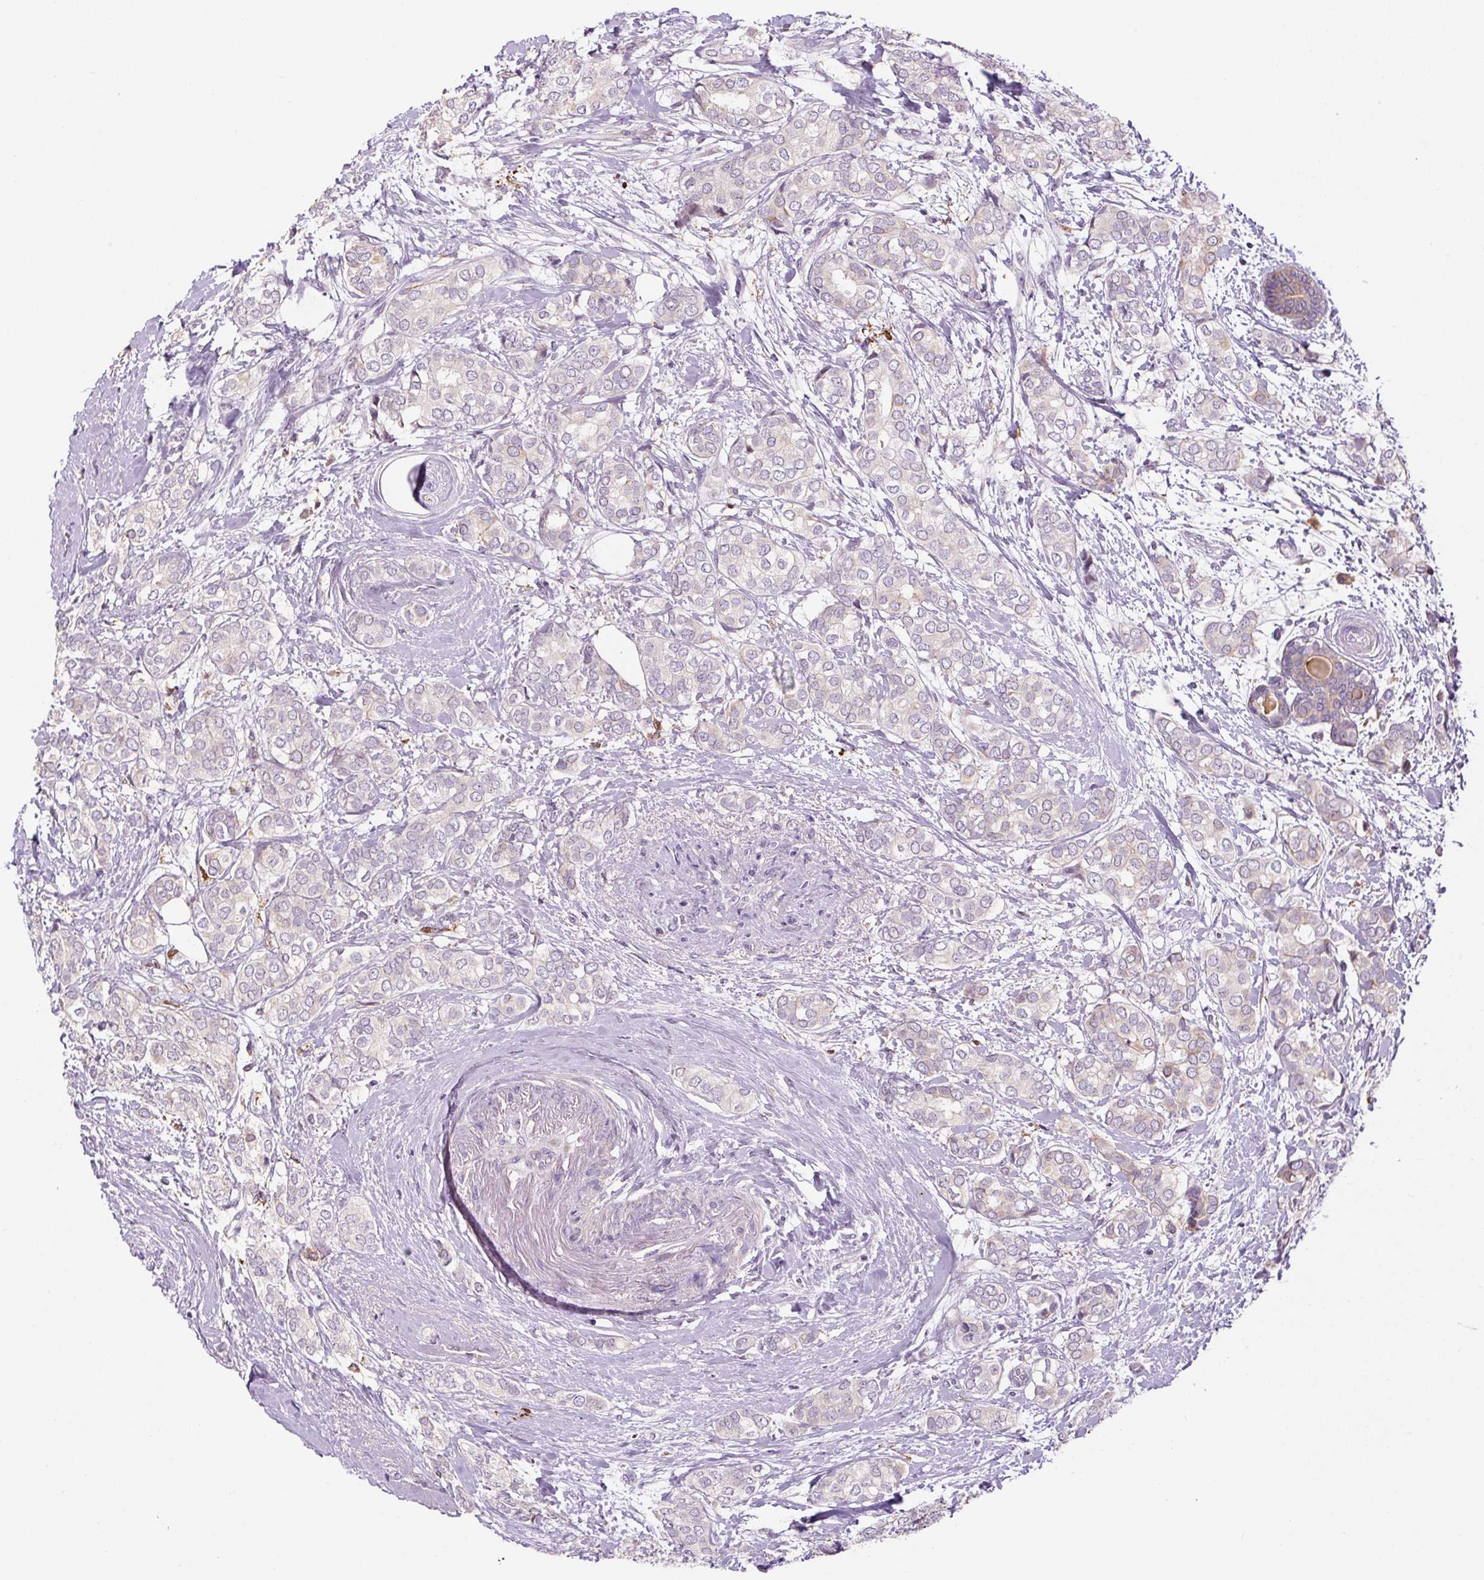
{"staining": {"intensity": "negative", "quantity": "none", "location": "none"}, "tissue": "breast cancer", "cell_type": "Tumor cells", "image_type": "cancer", "snomed": [{"axis": "morphology", "description": "Duct carcinoma"}, {"axis": "topography", "description": "Breast"}], "caption": "High magnification brightfield microscopy of breast cancer (infiltrating ductal carcinoma) stained with DAB (3,3'-diaminobenzidine) (brown) and counterstained with hematoxylin (blue): tumor cells show no significant staining.", "gene": "FUT10", "patient": {"sex": "female", "age": 73}}